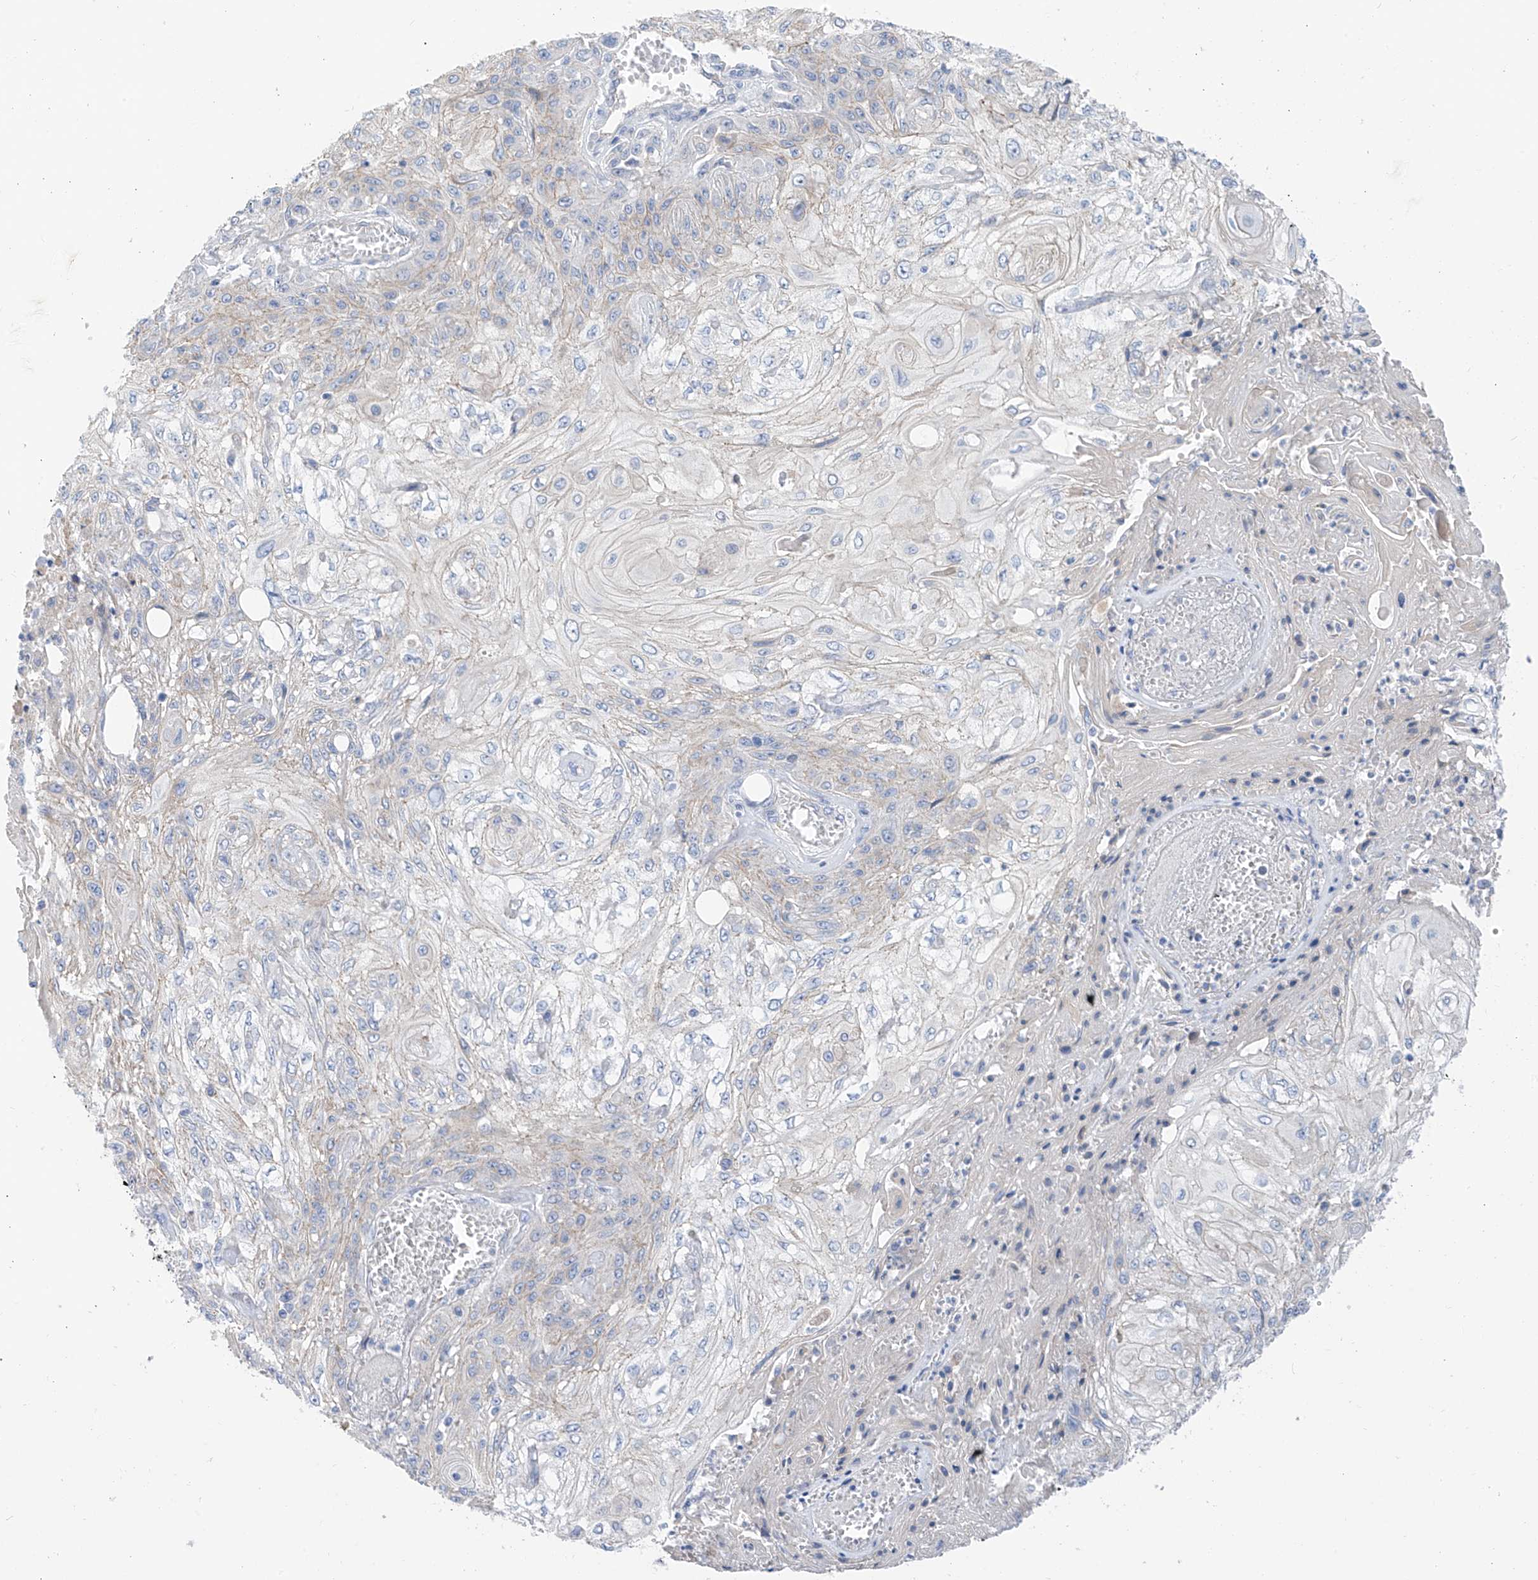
{"staining": {"intensity": "negative", "quantity": "none", "location": "none"}, "tissue": "skin cancer", "cell_type": "Tumor cells", "image_type": "cancer", "snomed": [{"axis": "morphology", "description": "Squamous cell carcinoma, NOS"}, {"axis": "morphology", "description": "Squamous cell carcinoma, metastatic, NOS"}, {"axis": "topography", "description": "Skin"}, {"axis": "topography", "description": "Lymph node"}], "caption": "Immunohistochemistry image of neoplastic tissue: skin cancer stained with DAB displays no significant protein positivity in tumor cells.", "gene": "ITGA9", "patient": {"sex": "male", "age": 75}}